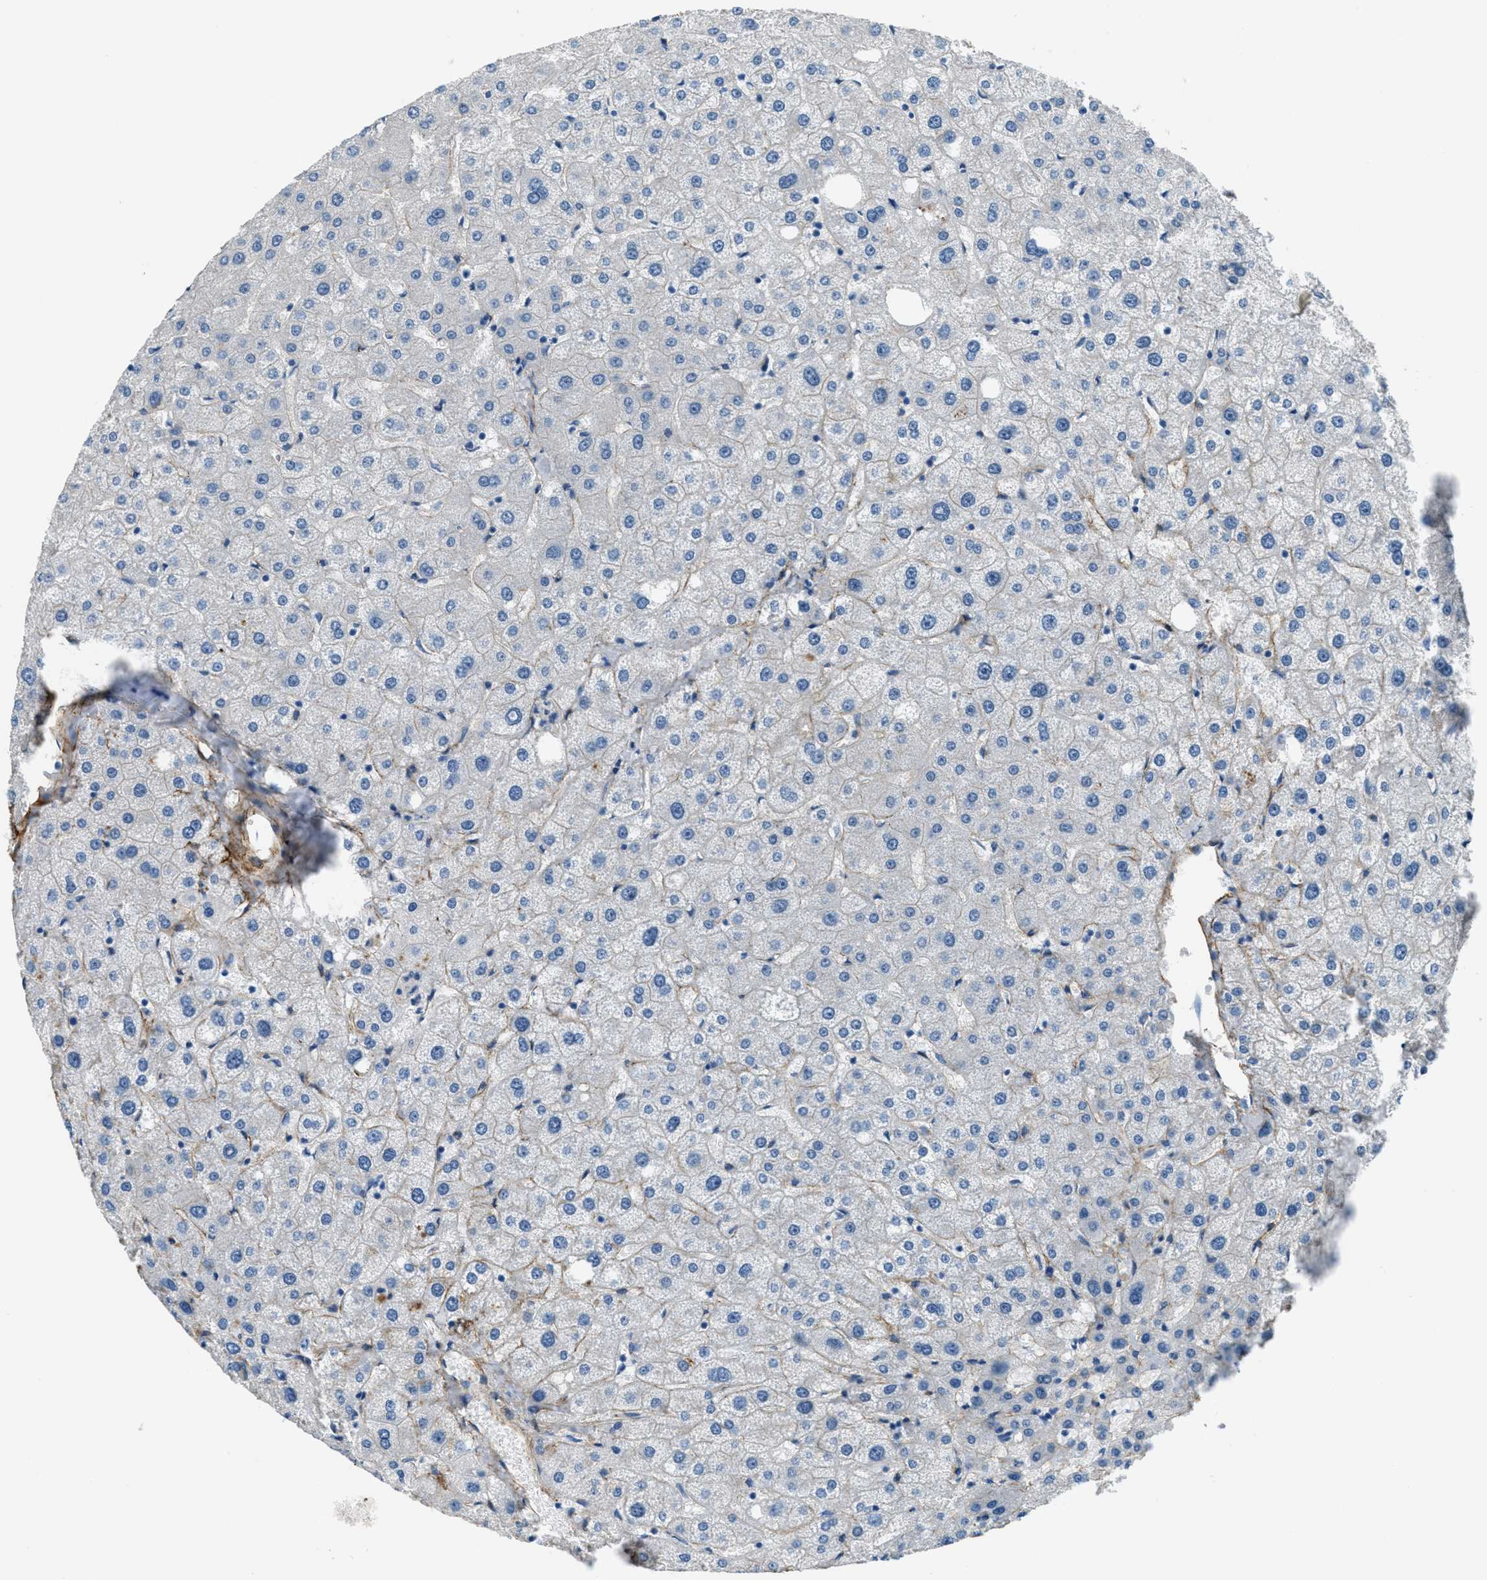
{"staining": {"intensity": "negative", "quantity": "none", "location": "none"}, "tissue": "liver", "cell_type": "Cholangiocytes", "image_type": "normal", "snomed": [{"axis": "morphology", "description": "Normal tissue, NOS"}, {"axis": "topography", "description": "Liver"}], "caption": "Unremarkable liver was stained to show a protein in brown. There is no significant staining in cholangiocytes. Brightfield microscopy of immunohistochemistry stained with DAB (3,3'-diaminobenzidine) (brown) and hematoxylin (blue), captured at high magnification.", "gene": "FBN1", "patient": {"sex": "male", "age": 73}}